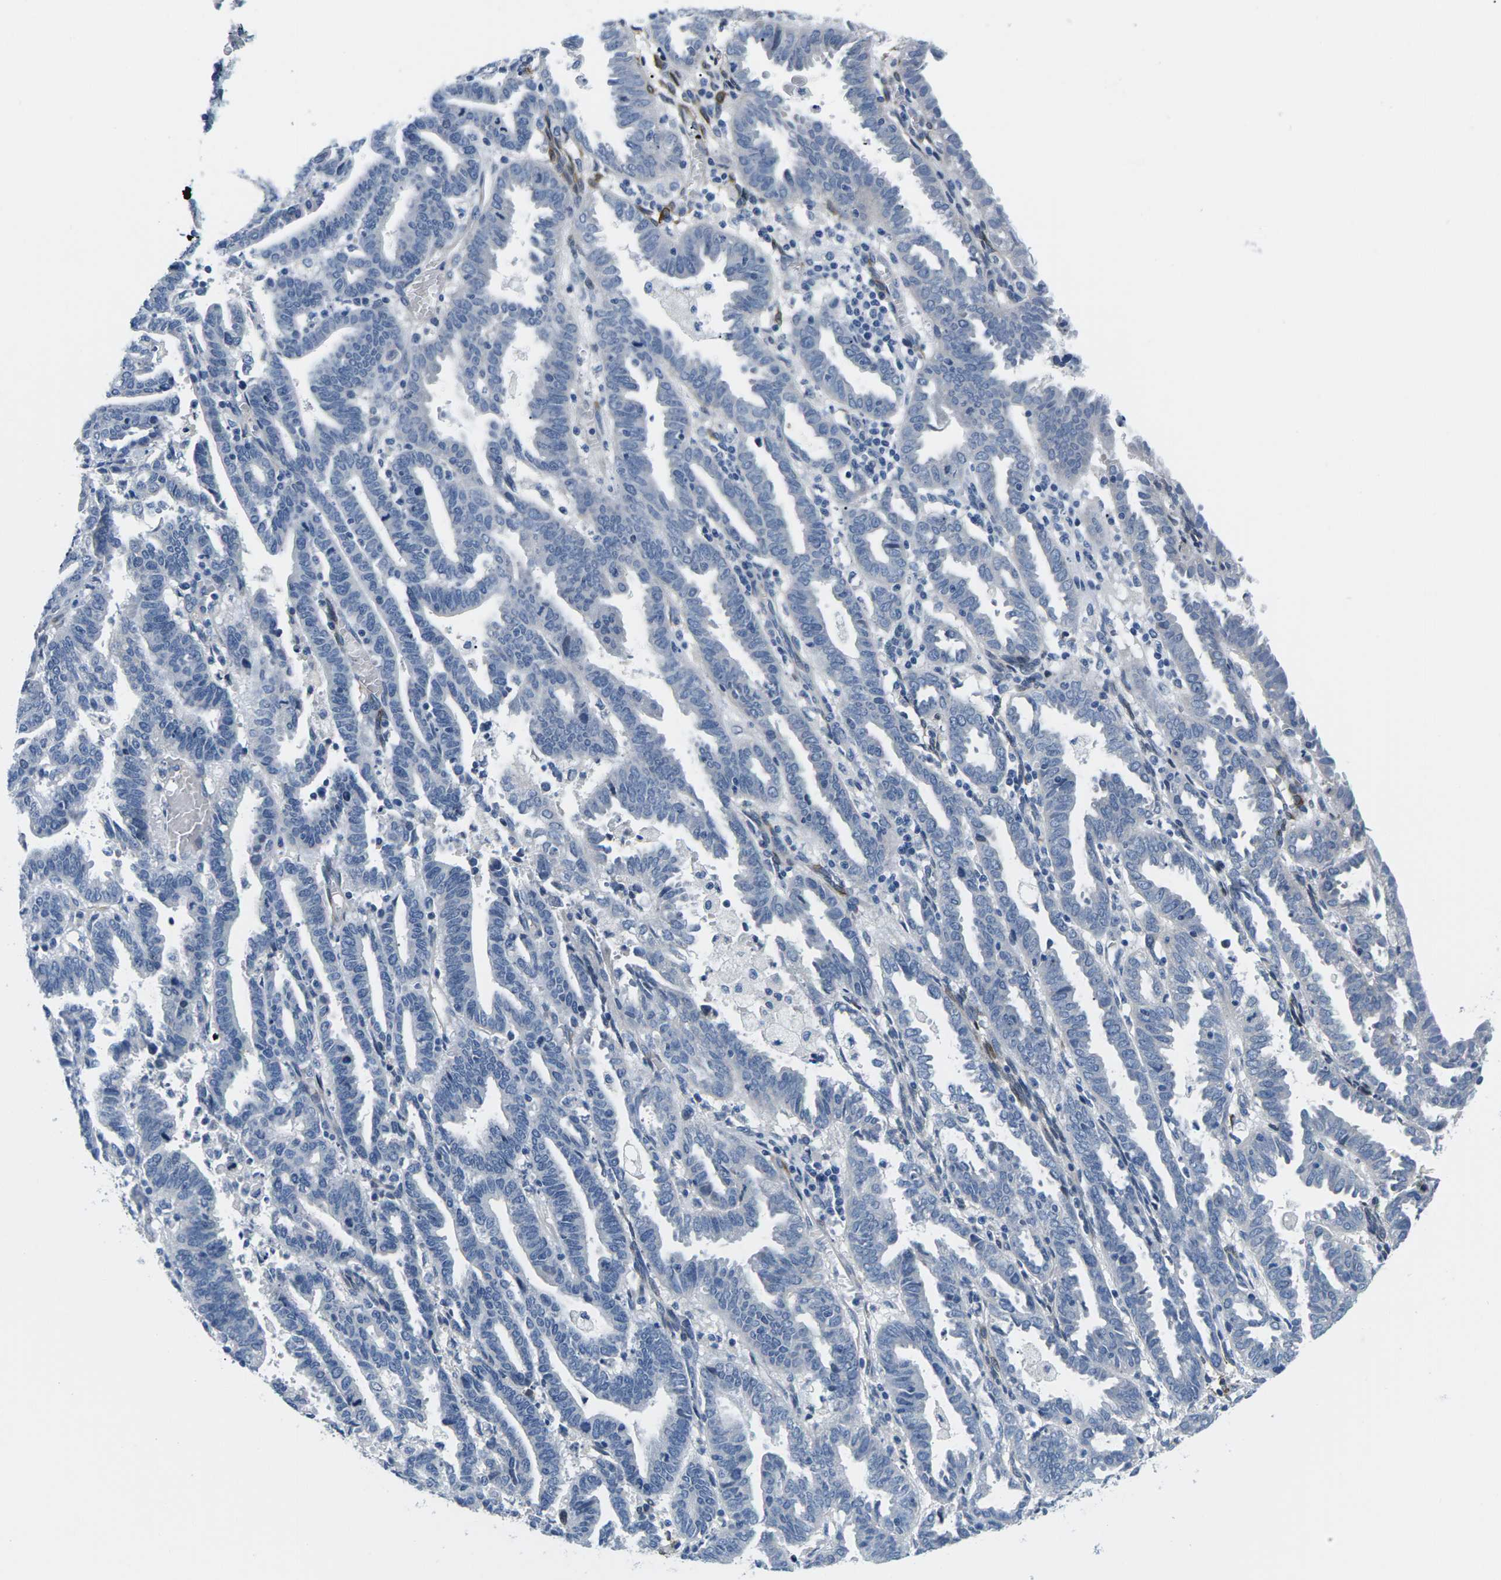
{"staining": {"intensity": "negative", "quantity": "none", "location": "none"}, "tissue": "endometrial cancer", "cell_type": "Tumor cells", "image_type": "cancer", "snomed": [{"axis": "morphology", "description": "Adenocarcinoma, NOS"}, {"axis": "topography", "description": "Uterus"}], "caption": "There is no significant expression in tumor cells of endometrial cancer.", "gene": "TSPAN2", "patient": {"sex": "female", "age": 83}}